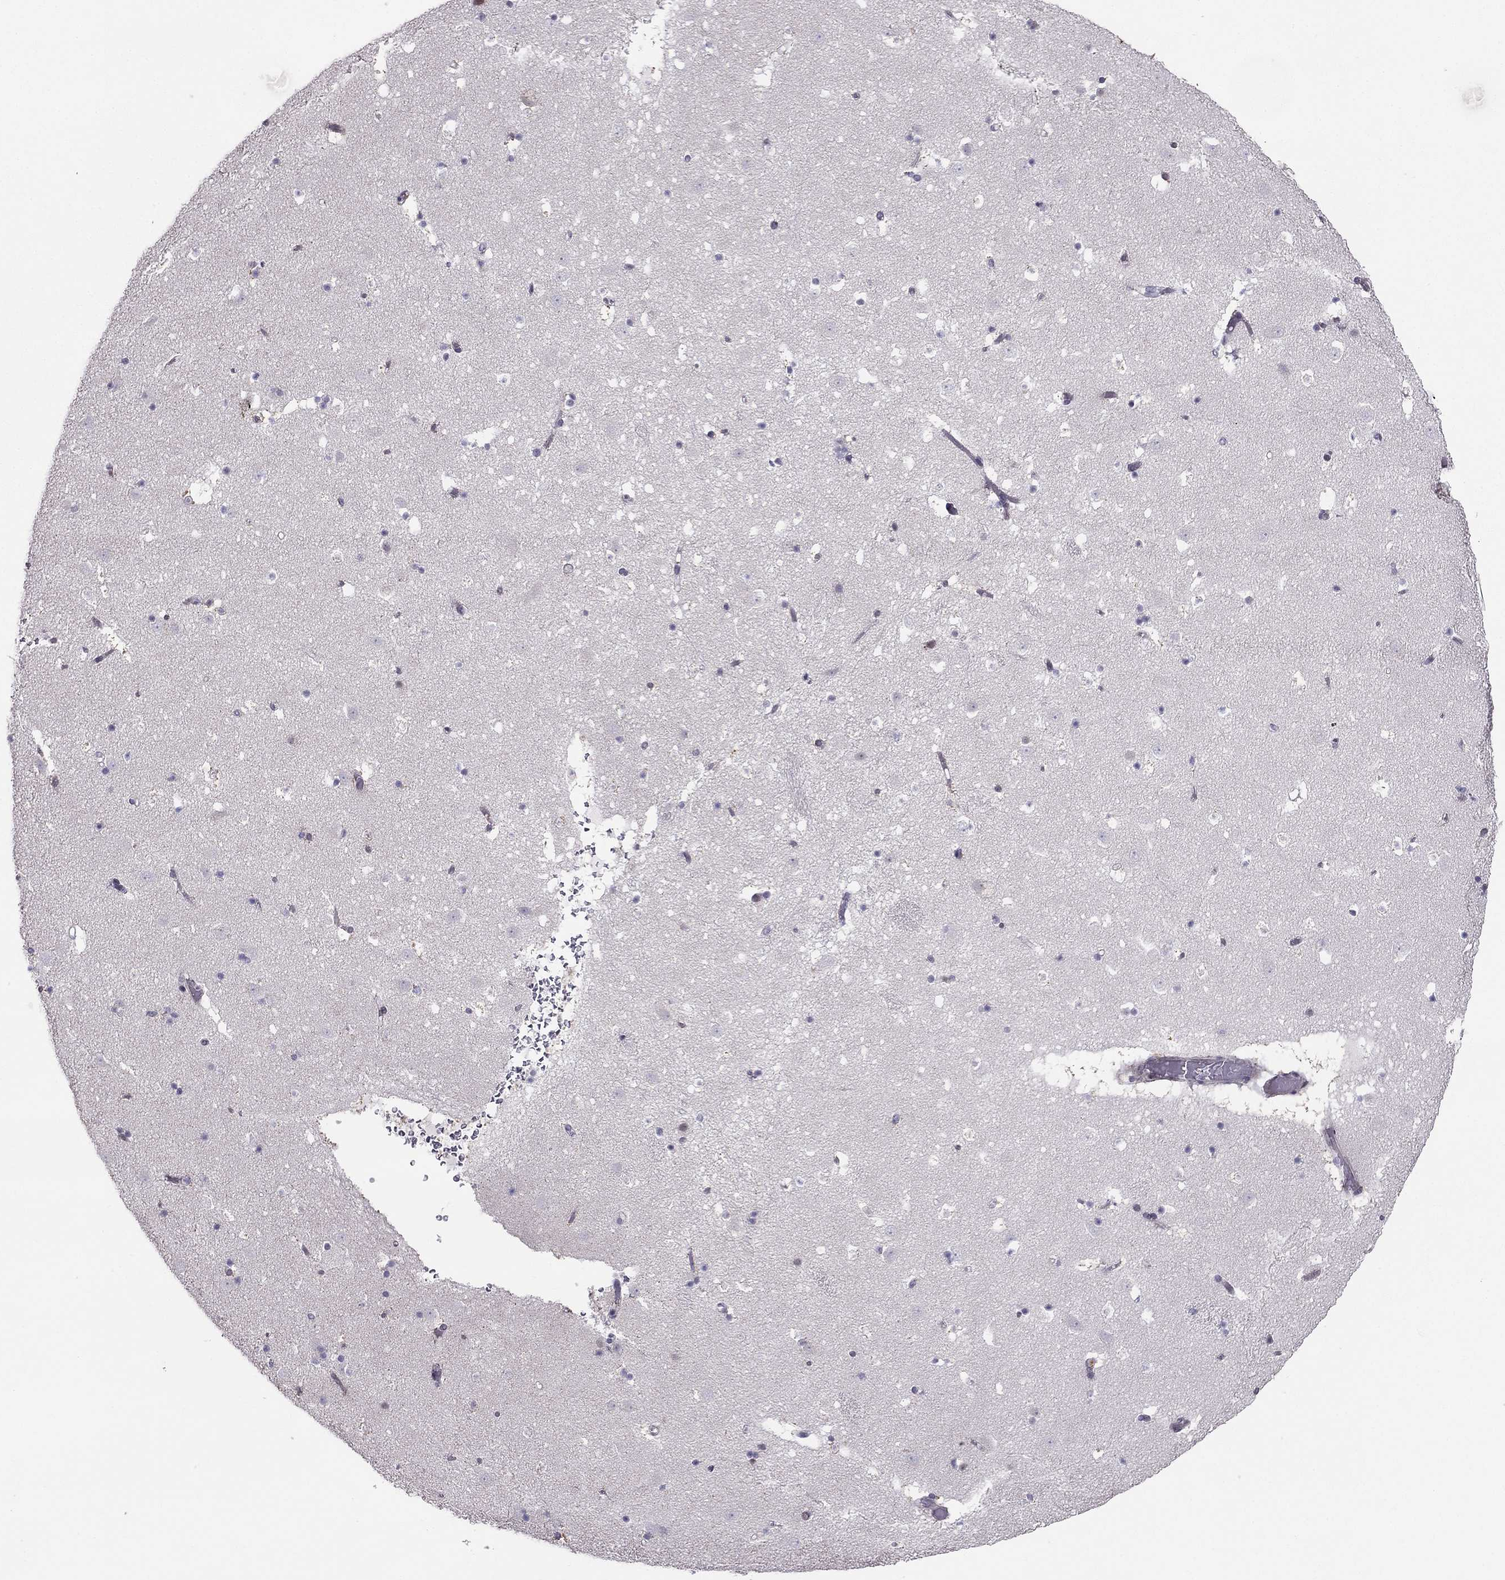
{"staining": {"intensity": "weak", "quantity": "<25%", "location": "nuclear"}, "tissue": "caudate", "cell_type": "Glial cells", "image_type": "normal", "snomed": [{"axis": "morphology", "description": "Normal tissue, NOS"}, {"axis": "topography", "description": "Lateral ventricle wall"}], "caption": "A high-resolution histopathology image shows IHC staining of unremarkable caudate, which reveals no significant expression in glial cells. Brightfield microscopy of immunohistochemistry stained with DAB (3,3'-diaminobenzidine) (brown) and hematoxylin (blue), captured at high magnification.", "gene": "RPRD2", "patient": {"sex": "female", "age": 42}}